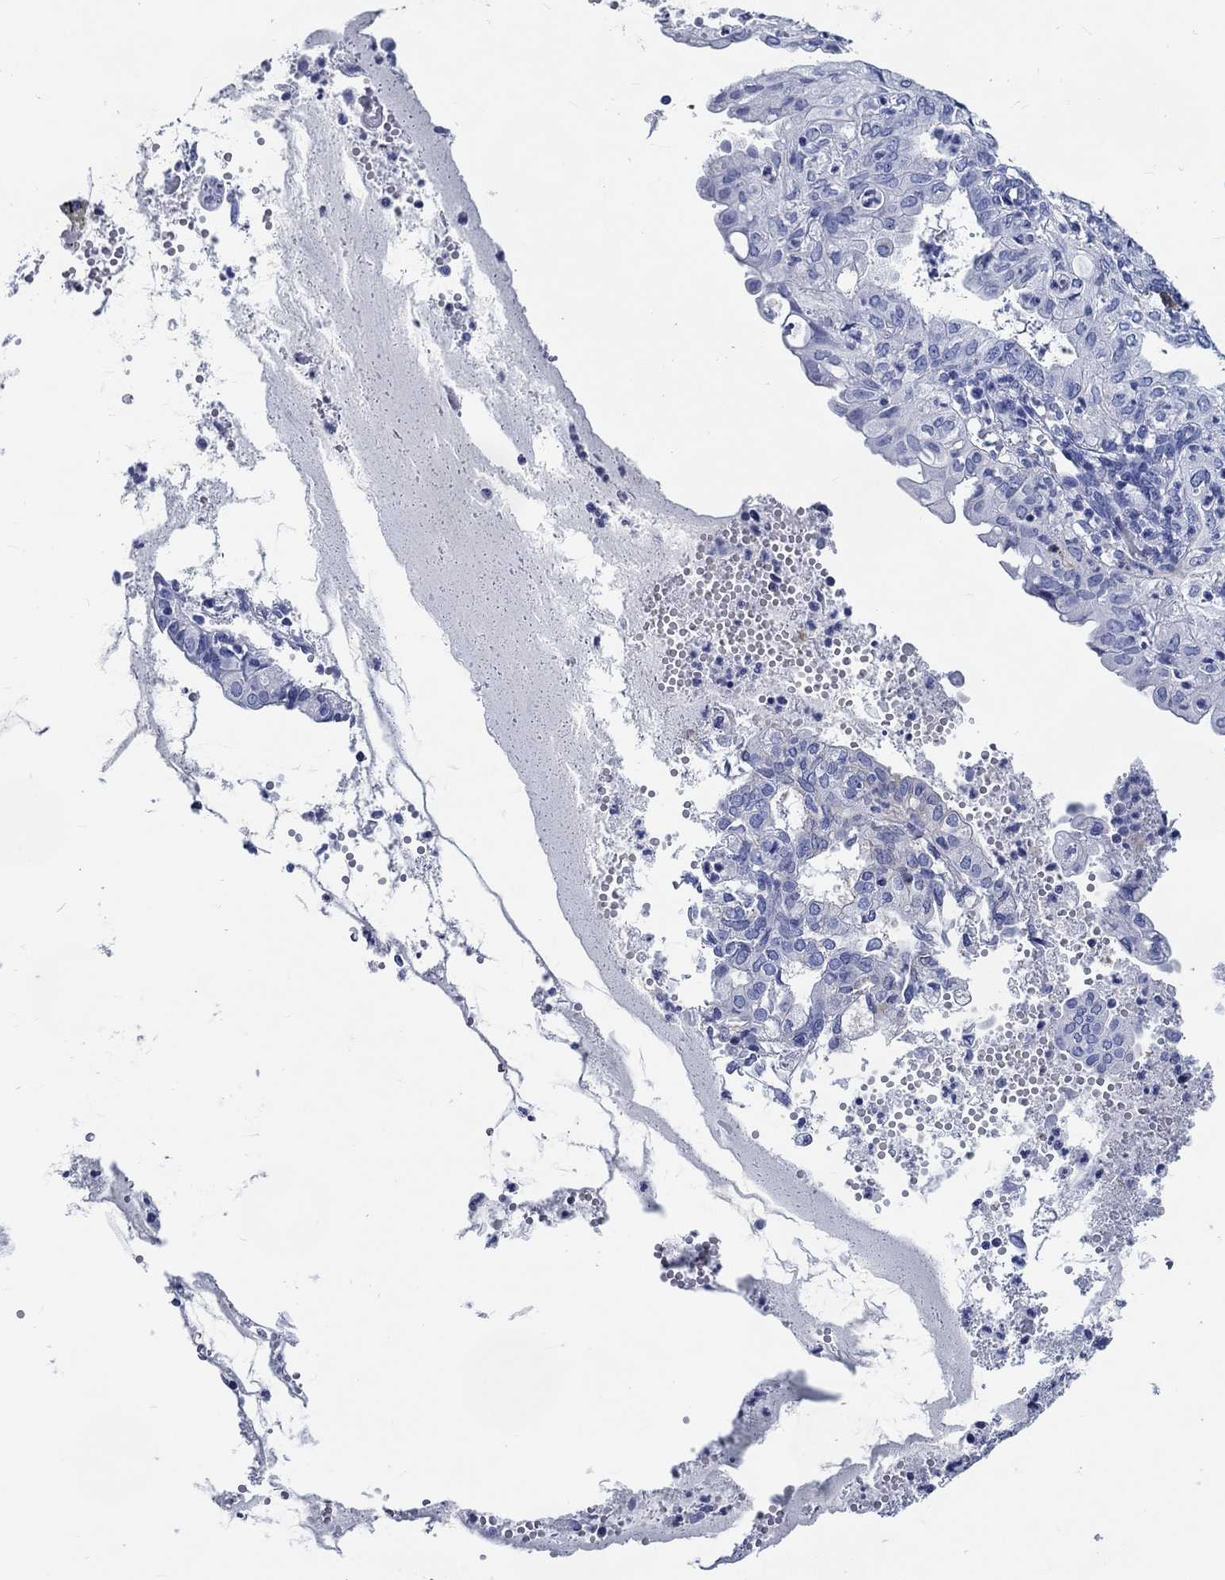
{"staining": {"intensity": "negative", "quantity": "none", "location": "none"}, "tissue": "endometrial cancer", "cell_type": "Tumor cells", "image_type": "cancer", "snomed": [{"axis": "morphology", "description": "Adenocarcinoma, NOS"}, {"axis": "topography", "description": "Endometrium"}], "caption": "Adenocarcinoma (endometrial) was stained to show a protein in brown. There is no significant expression in tumor cells. (DAB (3,3'-diaminobenzidine) immunohistochemistry with hematoxylin counter stain).", "gene": "FBXO2", "patient": {"sex": "female", "age": 68}}